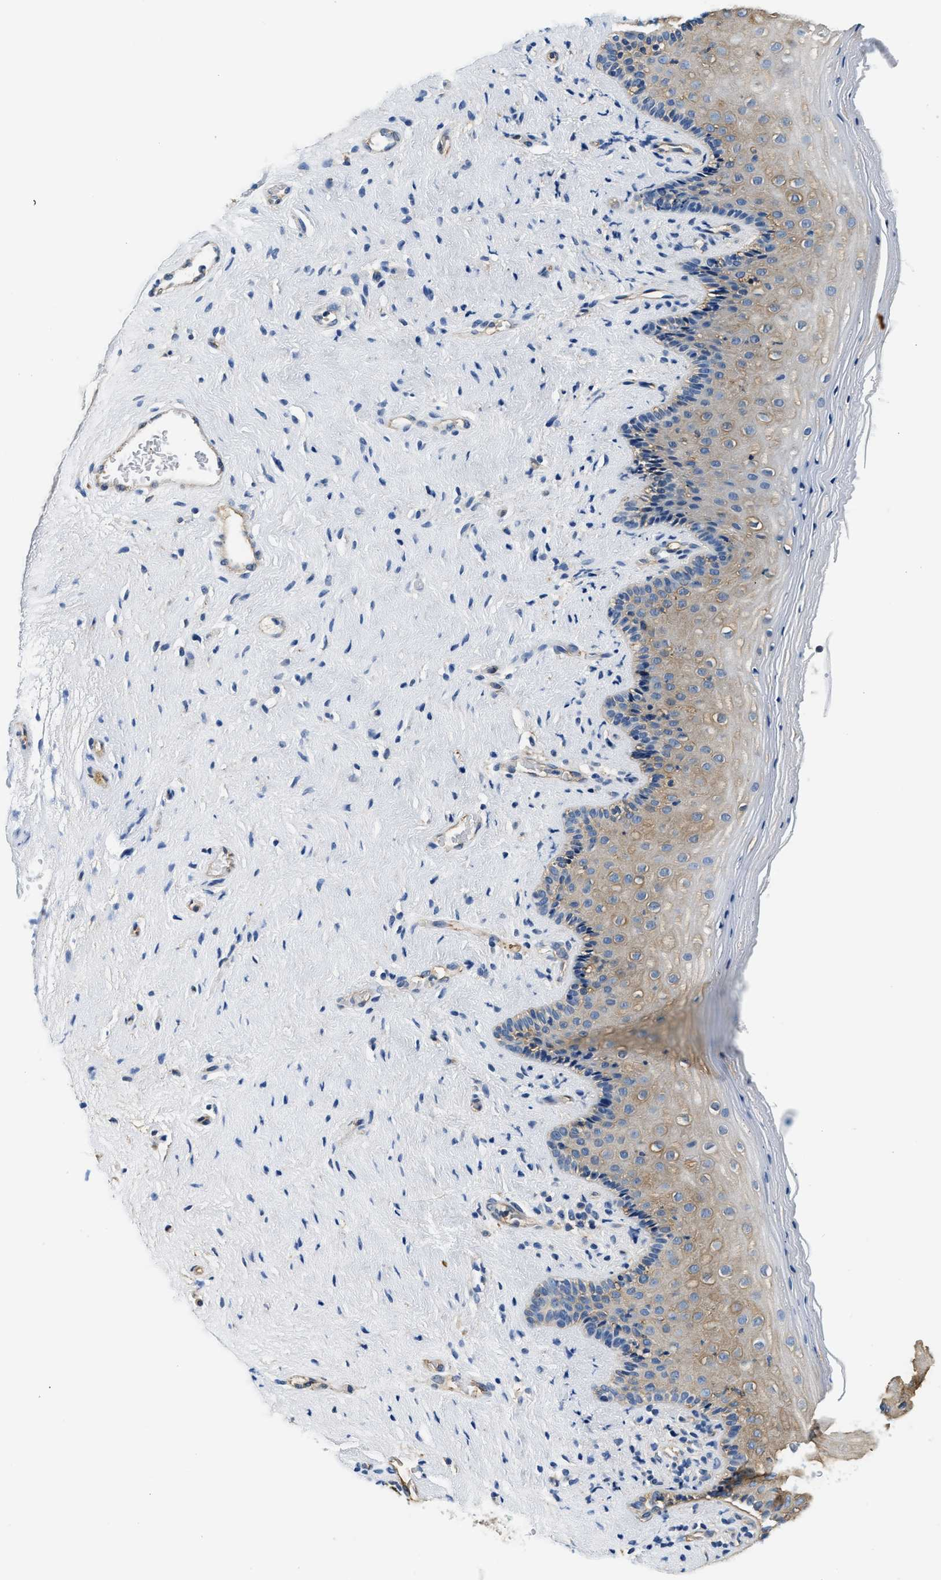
{"staining": {"intensity": "weak", "quantity": "25%-75%", "location": "cytoplasmic/membranous"}, "tissue": "vagina", "cell_type": "Squamous epithelial cells", "image_type": "normal", "snomed": [{"axis": "morphology", "description": "Normal tissue, NOS"}, {"axis": "topography", "description": "Vagina"}], "caption": "The immunohistochemical stain labels weak cytoplasmic/membranous positivity in squamous epithelial cells of normal vagina. The staining was performed using DAB, with brown indicating positive protein expression. Nuclei are stained blue with hematoxylin.", "gene": "PPP2R1B", "patient": {"sex": "female", "age": 44}}